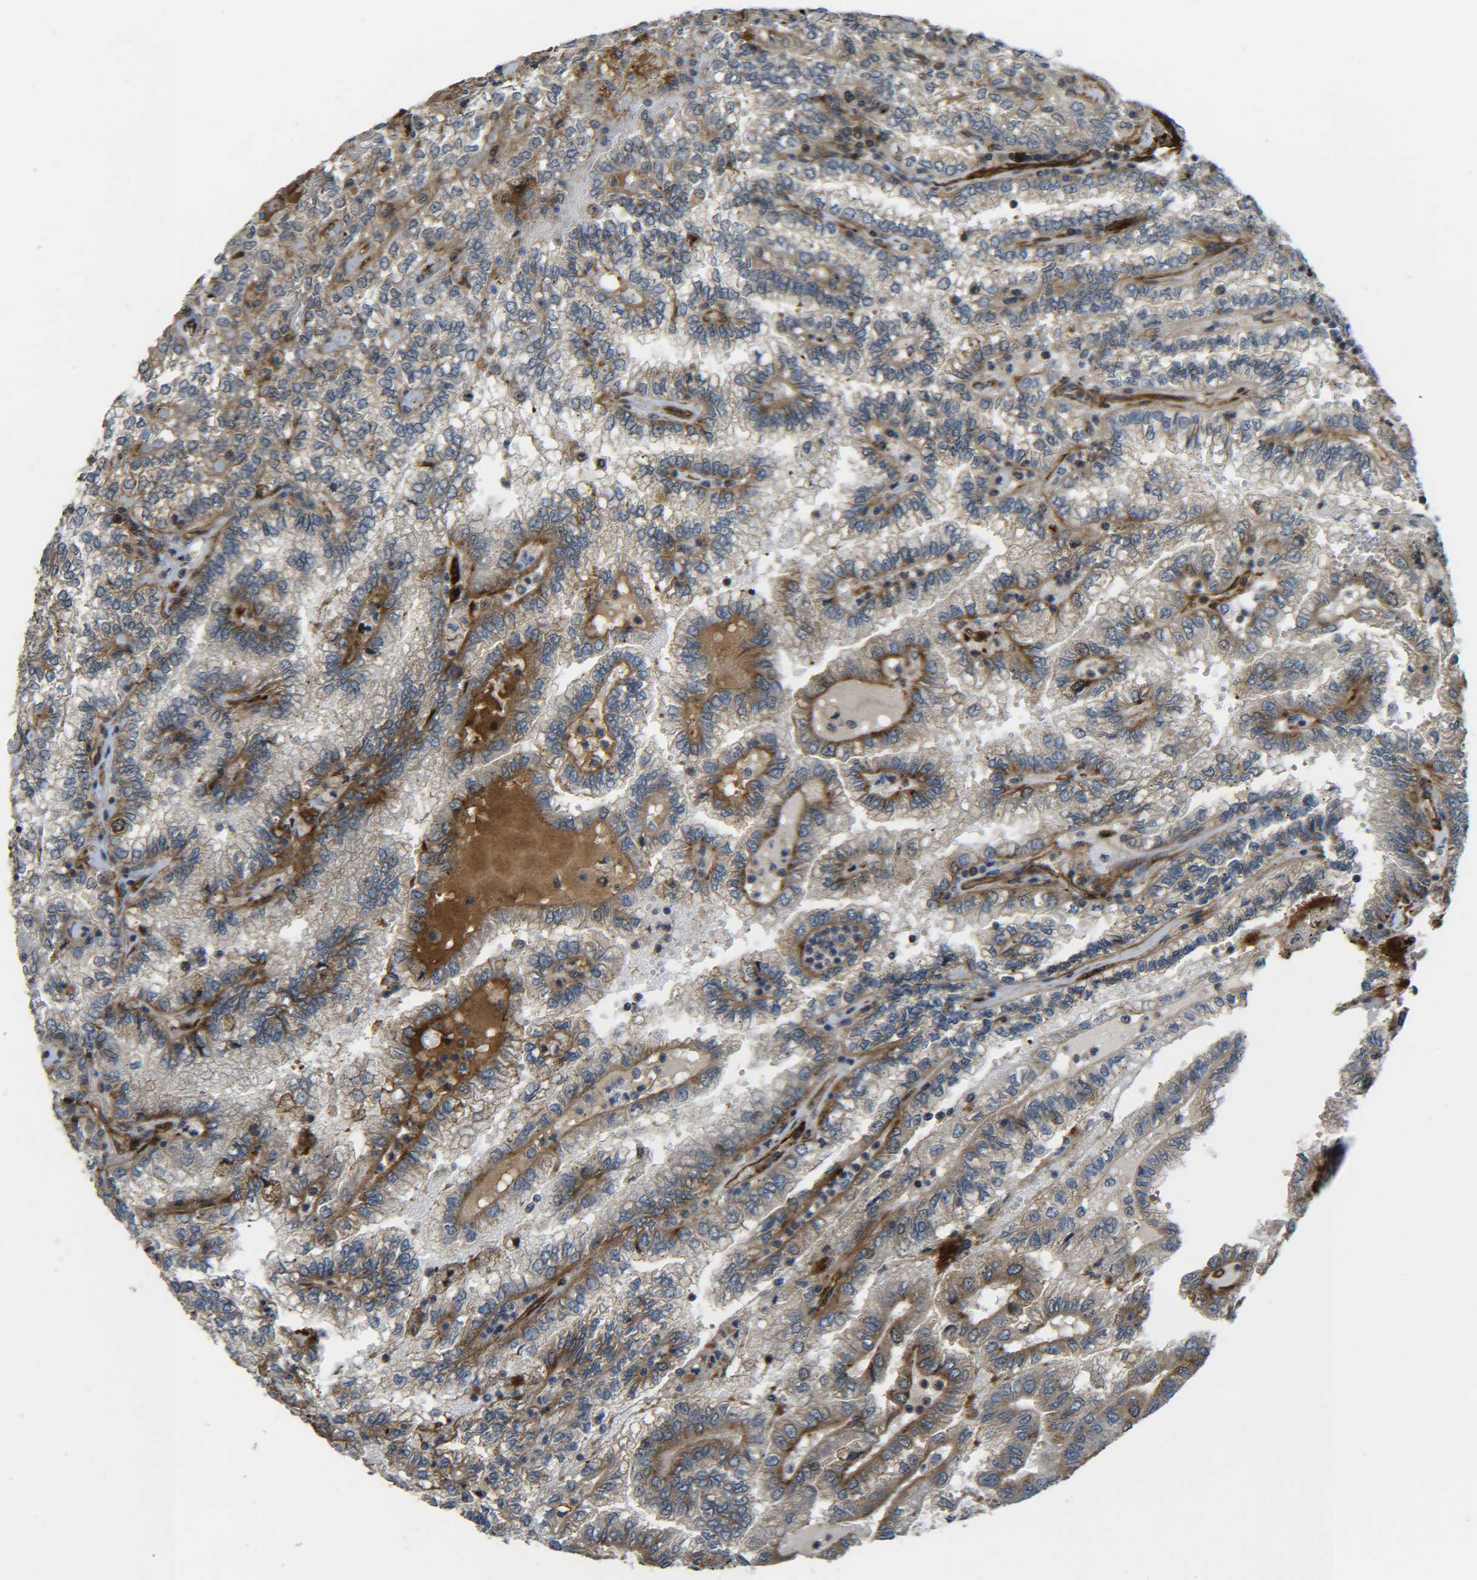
{"staining": {"intensity": "weak", "quantity": ">75%", "location": "cytoplasmic/membranous"}, "tissue": "renal cancer", "cell_type": "Tumor cells", "image_type": "cancer", "snomed": [{"axis": "morphology", "description": "Inflammation, NOS"}, {"axis": "morphology", "description": "Adenocarcinoma, NOS"}, {"axis": "topography", "description": "Kidney"}], "caption": "Protein staining displays weak cytoplasmic/membranous positivity in approximately >75% of tumor cells in renal cancer (adenocarcinoma). (DAB = brown stain, brightfield microscopy at high magnification).", "gene": "ECE1", "patient": {"sex": "male", "age": 68}}